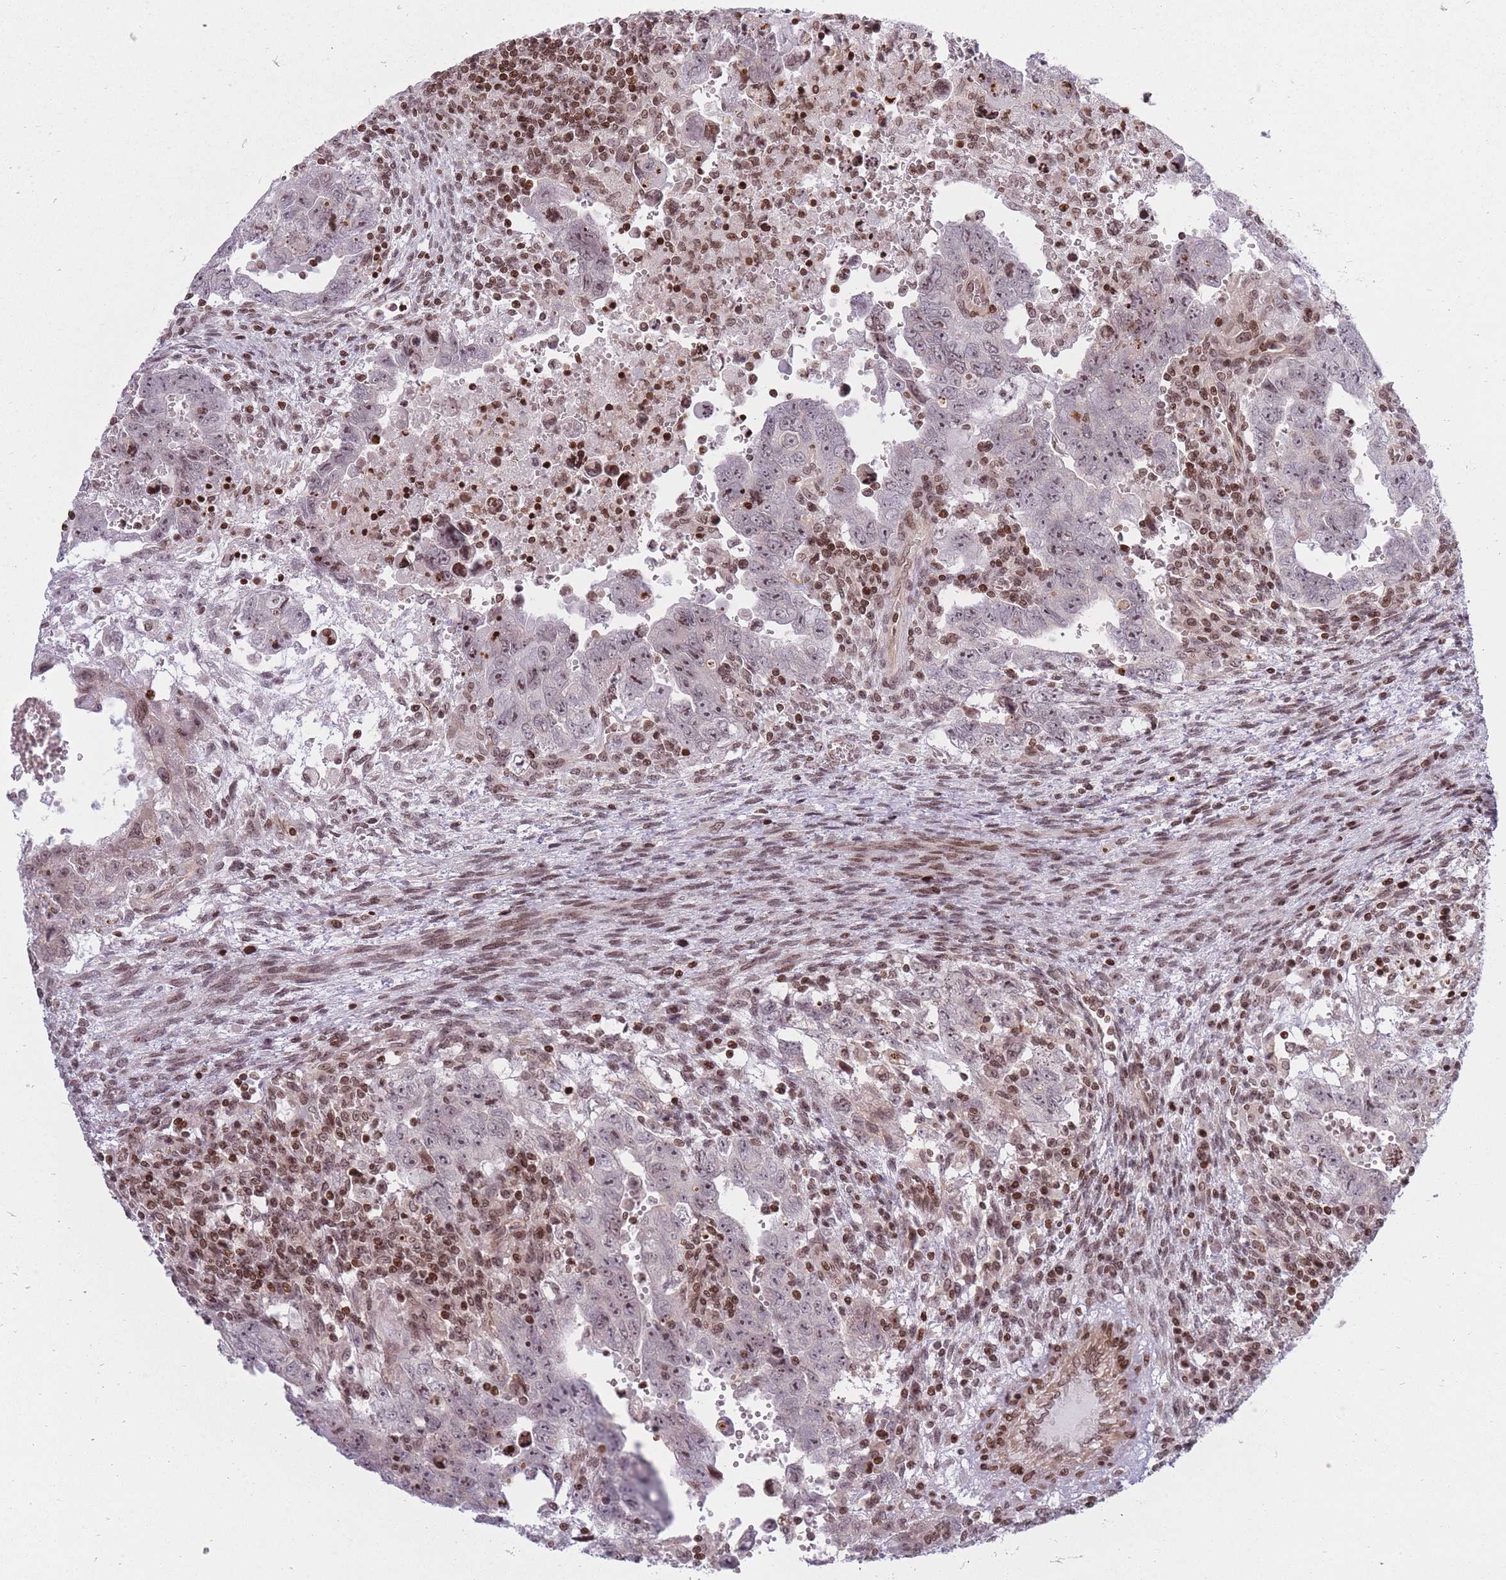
{"staining": {"intensity": "moderate", "quantity": "25%-75%", "location": "nuclear"}, "tissue": "testis cancer", "cell_type": "Tumor cells", "image_type": "cancer", "snomed": [{"axis": "morphology", "description": "Carcinoma, Embryonal, NOS"}, {"axis": "topography", "description": "Testis"}], "caption": "Moderate nuclear staining is seen in approximately 25%-75% of tumor cells in testis cancer (embryonal carcinoma).", "gene": "TMC6", "patient": {"sex": "male", "age": 28}}